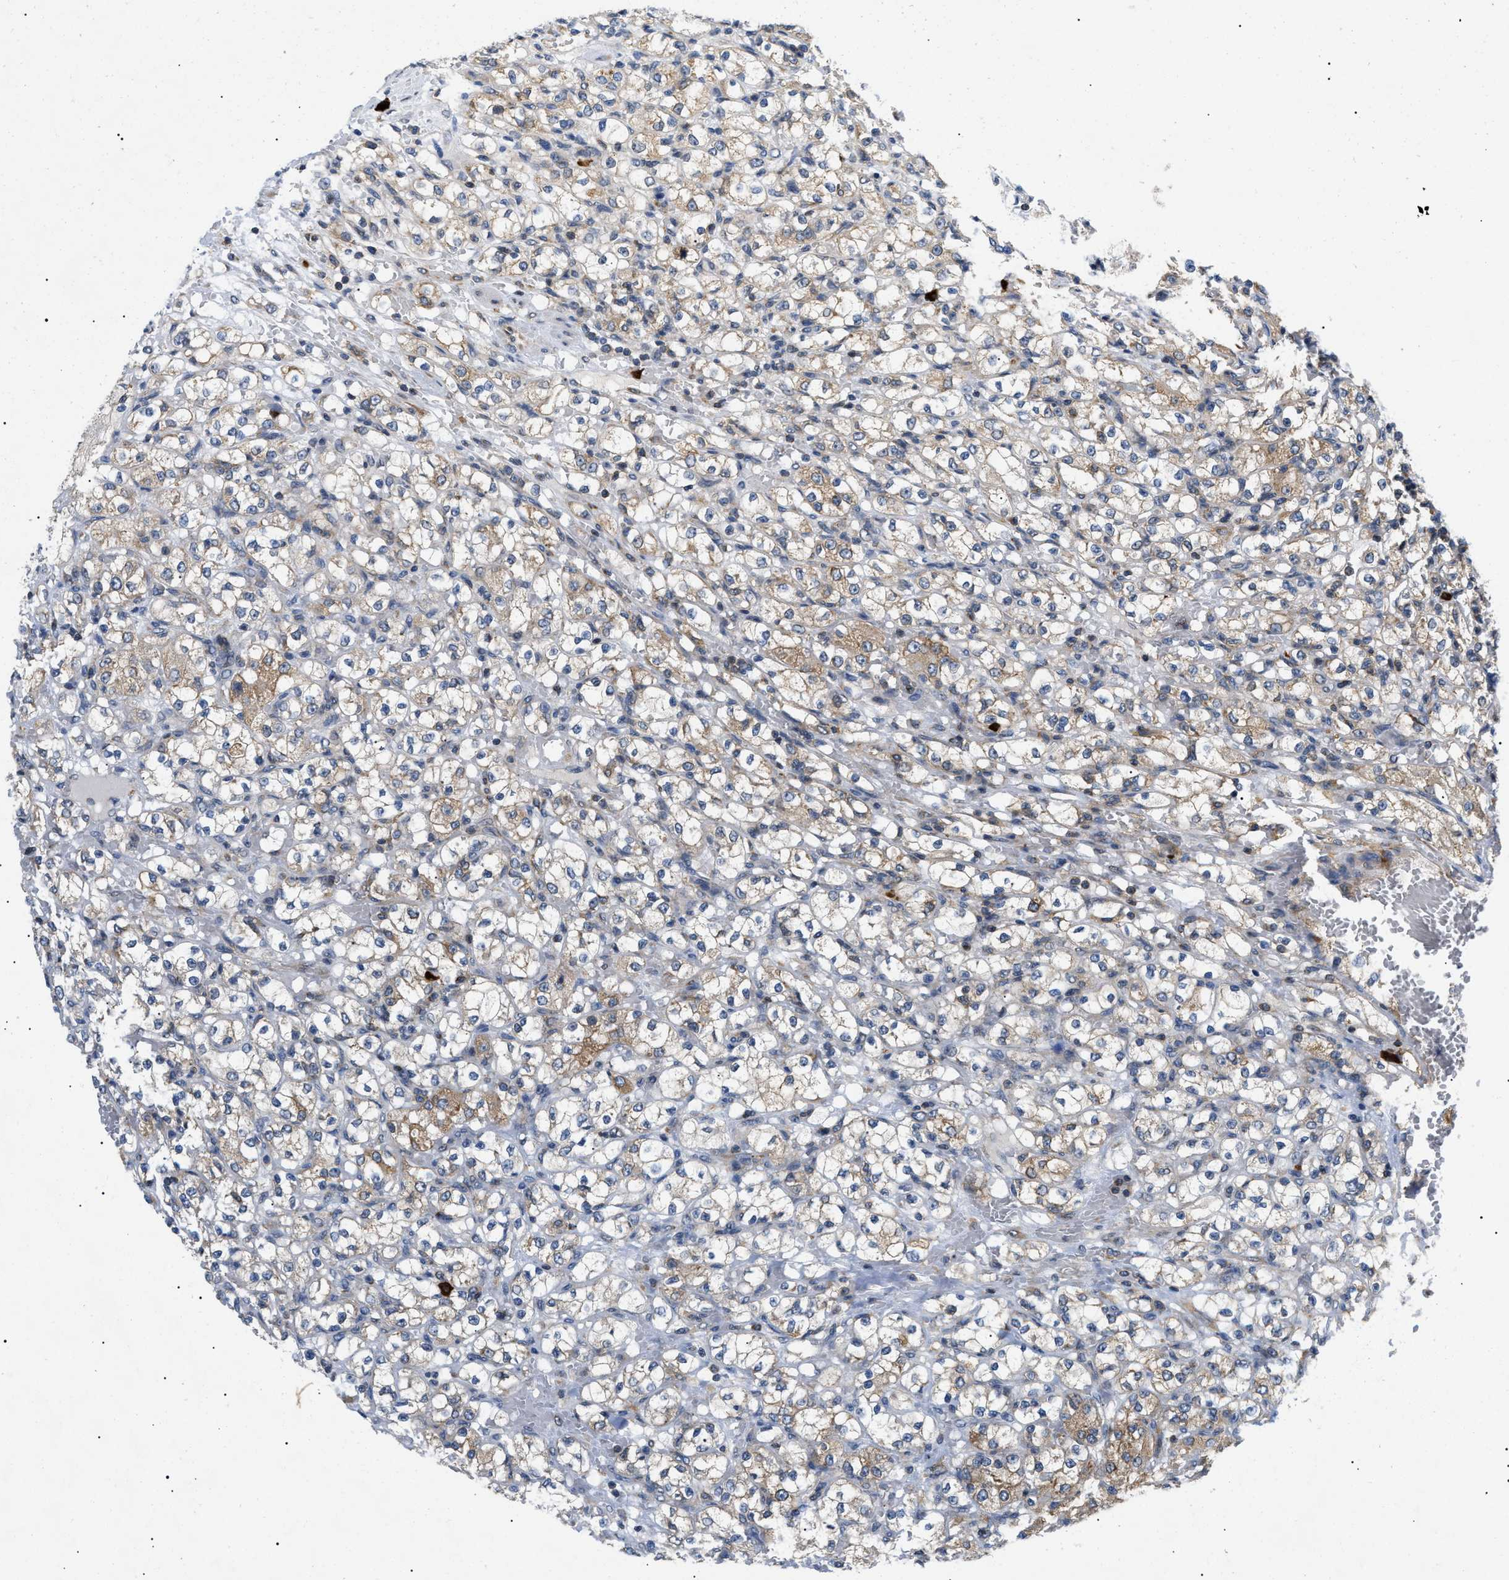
{"staining": {"intensity": "moderate", "quantity": "<25%", "location": "cytoplasmic/membranous"}, "tissue": "renal cancer", "cell_type": "Tumor cells", "image_type": "cancer", "snomed": [{"axis": "morphology", "description": "Normal tissue, NOS"}, {"axis": "morphology", "description": "Adenocarcinoma, NOS"}, {"axis": "topography", "description": "Kidney"}], "caption": "This is an image of immunohistochemistry (IHC) staining of adenocarcinoma (renal), which shows moderate positivity in the cytoplasmic/membranous of tumor cells.", "gene": "DERL1", "patient": {"sex": "male", "age": 61}}